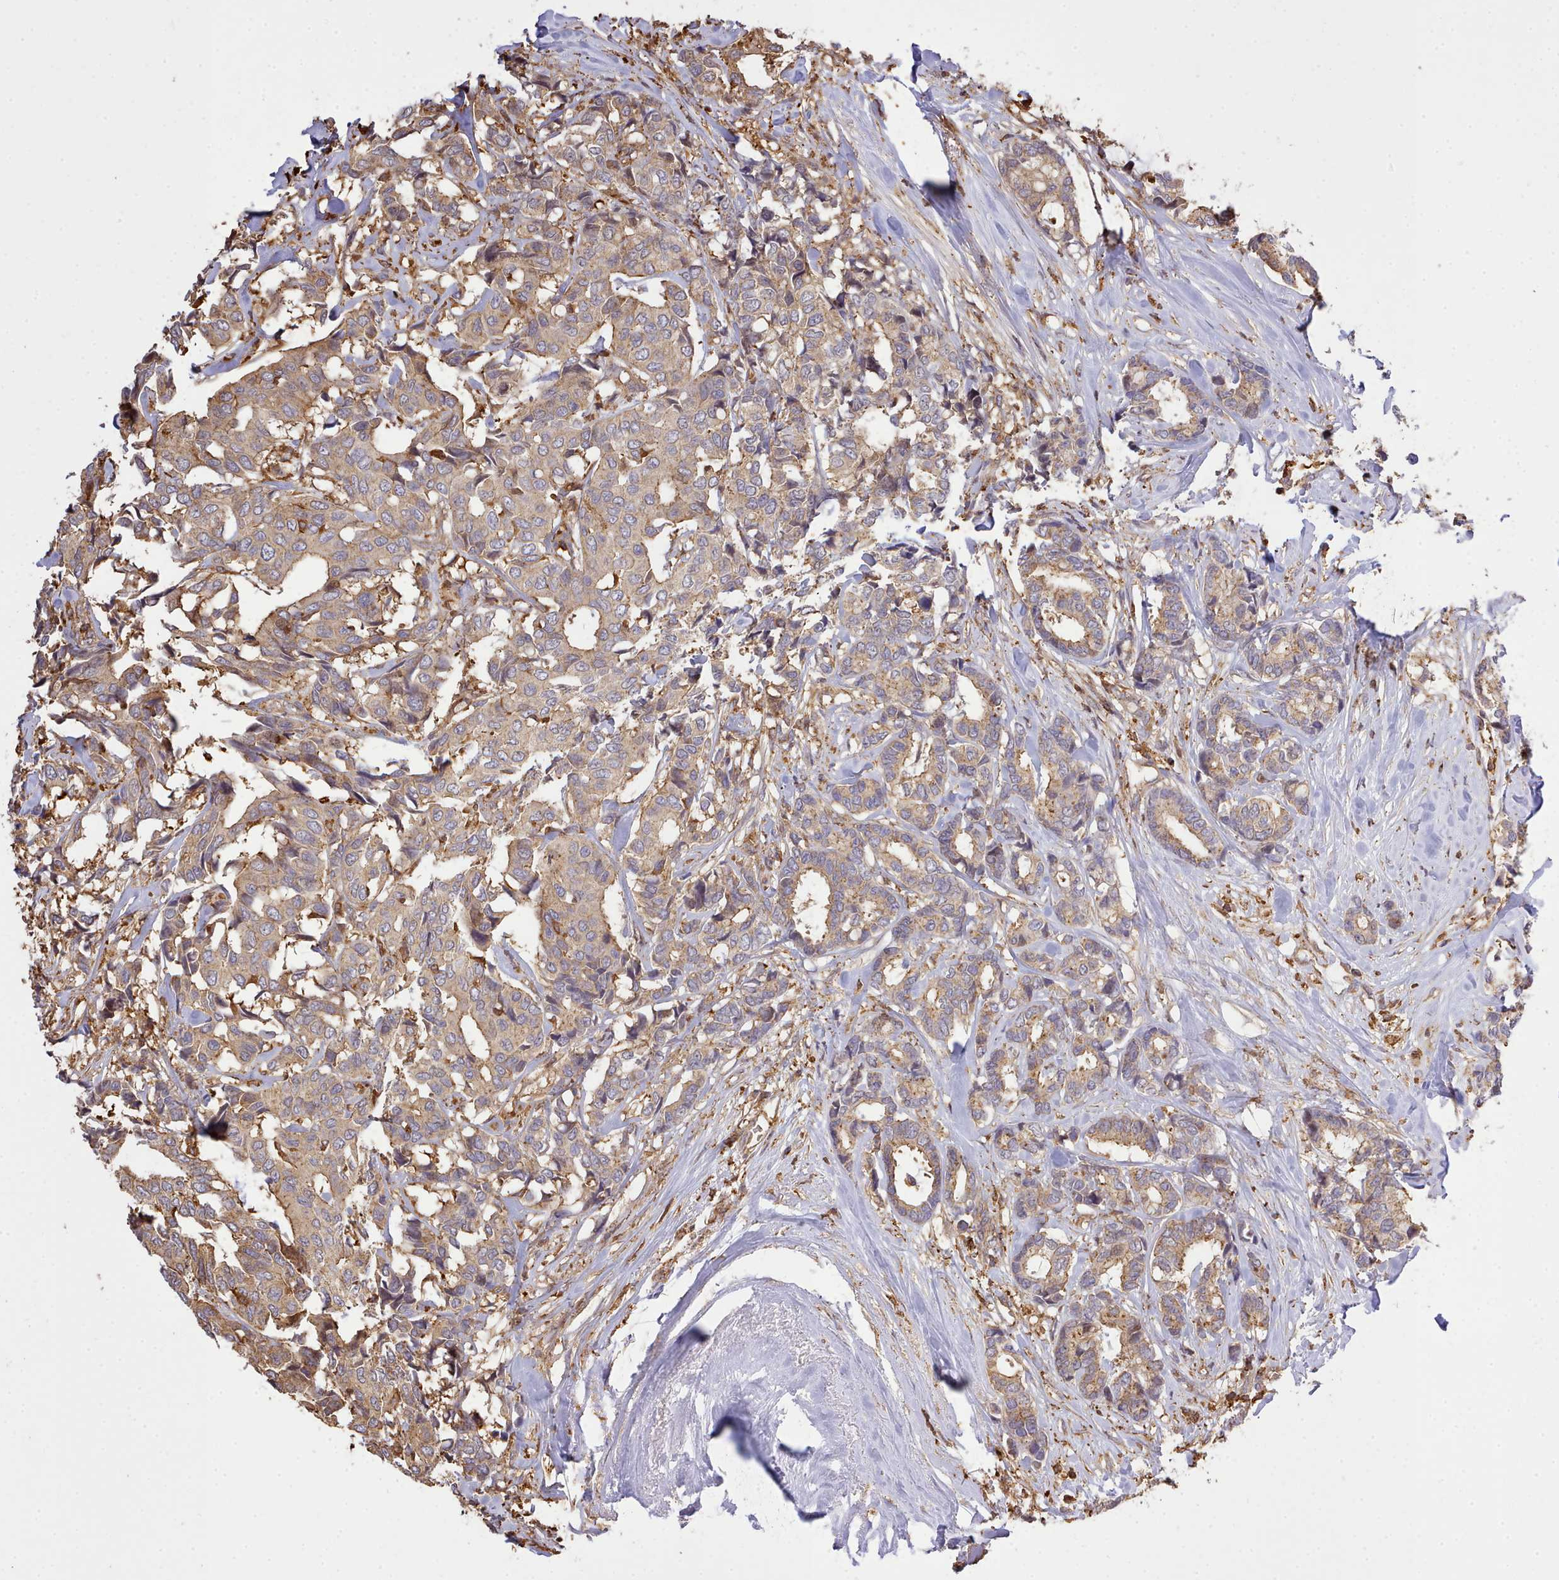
{"staining": {"intensity": "weak", "quantity": ">75%", "location": "cytoplasmic/membranous"}, "tissue": "breast cancer", "cell_type": "Tumor cells", "image_type": "cancer", "snomed": [{"axis": "morphology", "description": "Duct carcinoma"}, {"axis": "topography", "description": "Breast"}], "caption": "Immunohistochemistry (IHC) of breast cancer (infiltrating ductal carcinoma) shows low levels of weak cytoplasmic/membranous positivity in about >75% of tumor cells.", "gene": "CAPZA1", "patient": {"sex": "female", "age": 87}}